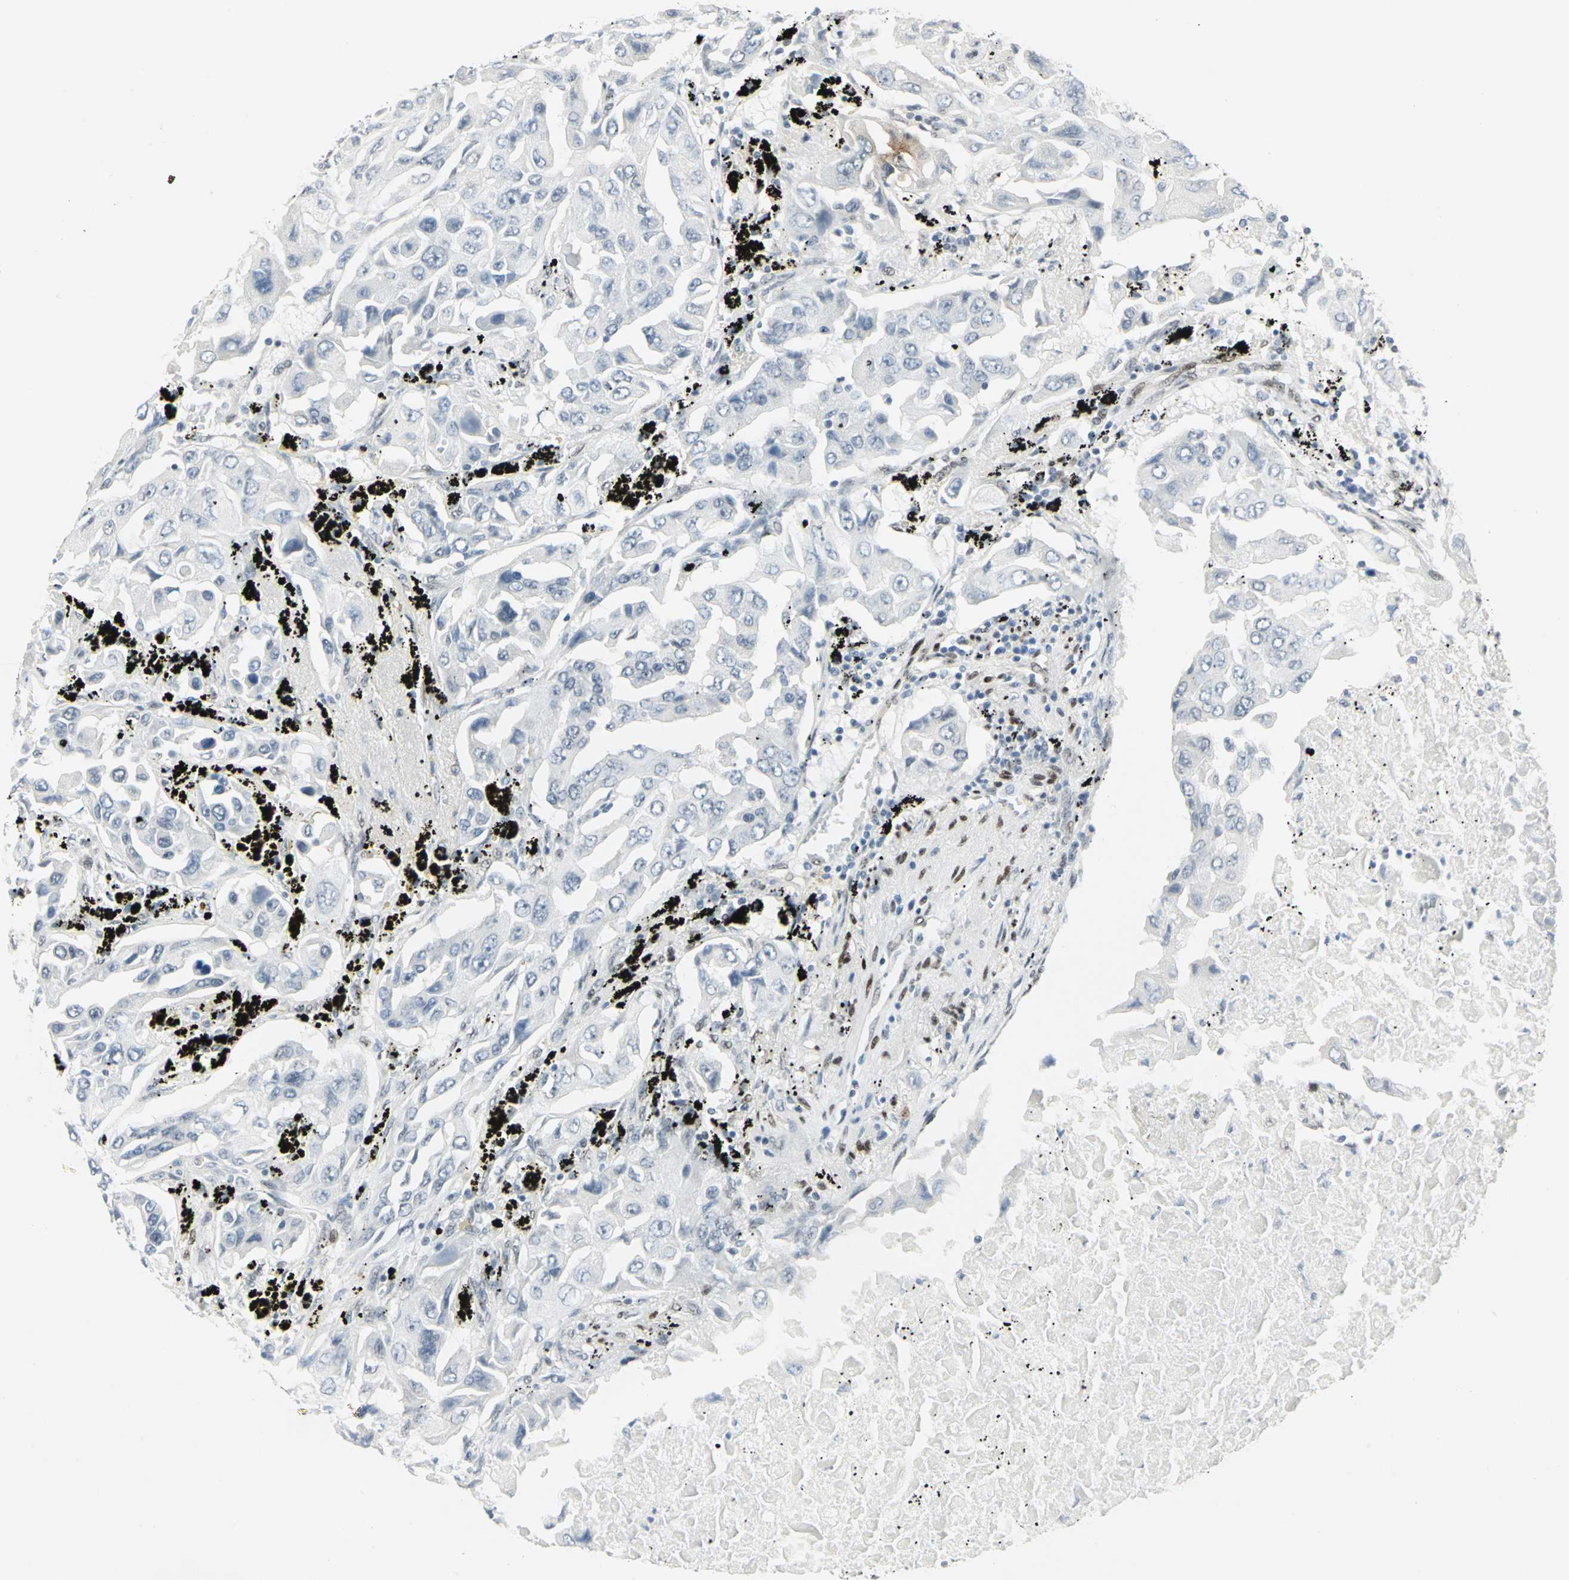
{"staining": {"intensity": "negative", "quantity": "none", "location": "none"}, "tissue": "lung cancer", "cell_type": "Tumor cells", "image_type": "cancer", "snomed": [{"axis": "morphology", "description": "Adenocarcinoma, NOS"}, {"axis": "topography", "description": "Lung"}], "caption": "Immunohistochemistry photomicrograph of lung adenocarcinoma stained for a protein (brown), which exhibits no expression in tumor cells.", "gene": "MEIS2", "patient": {"sex": "female", "age": 65}}